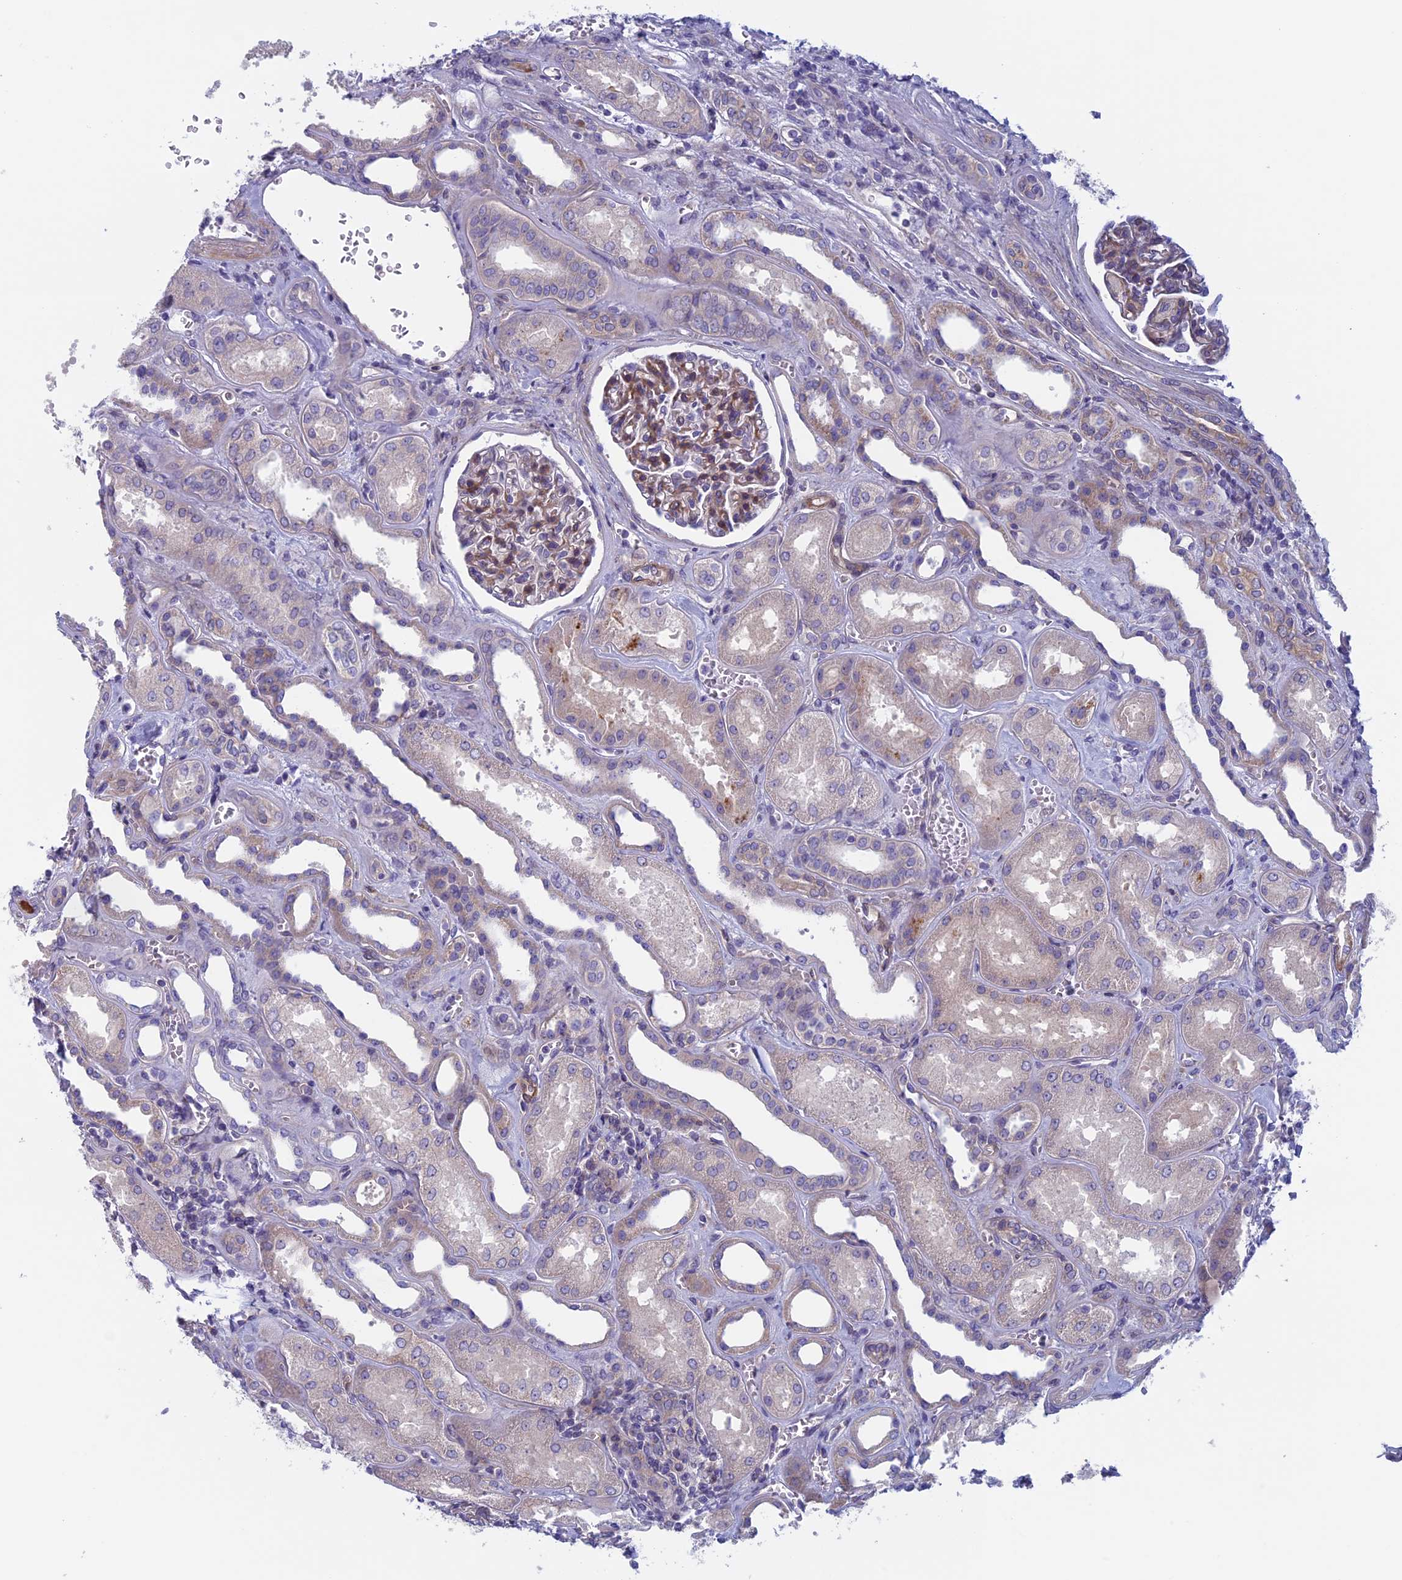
{"staining": {"intensity": "moderate", "quantity": "<25%", "location": "cytoplasmic/membranous"}, "tissue": "kidney", "cell_type": "Cells in glomeruli", "image_type": "normal", "snomed": [{"axis": "morphology", "description": "Normal tissue, NOS"}, {"axis": "morphology", "description": "Adenocarcinoma, NOS"}, {"axis": "topography", "description": "Kidney"}], "caption": "Benign kidney shows moderate cytoplasmic/membranous positivity in approximately <25% of cells in glomeruli (DAB (3,3'-diaminobenzidine) = brown stain, brightfield microscopy at high magnification)..", "gene": "CNOT6L", "patient": {"sex": "female", "age": 68}}